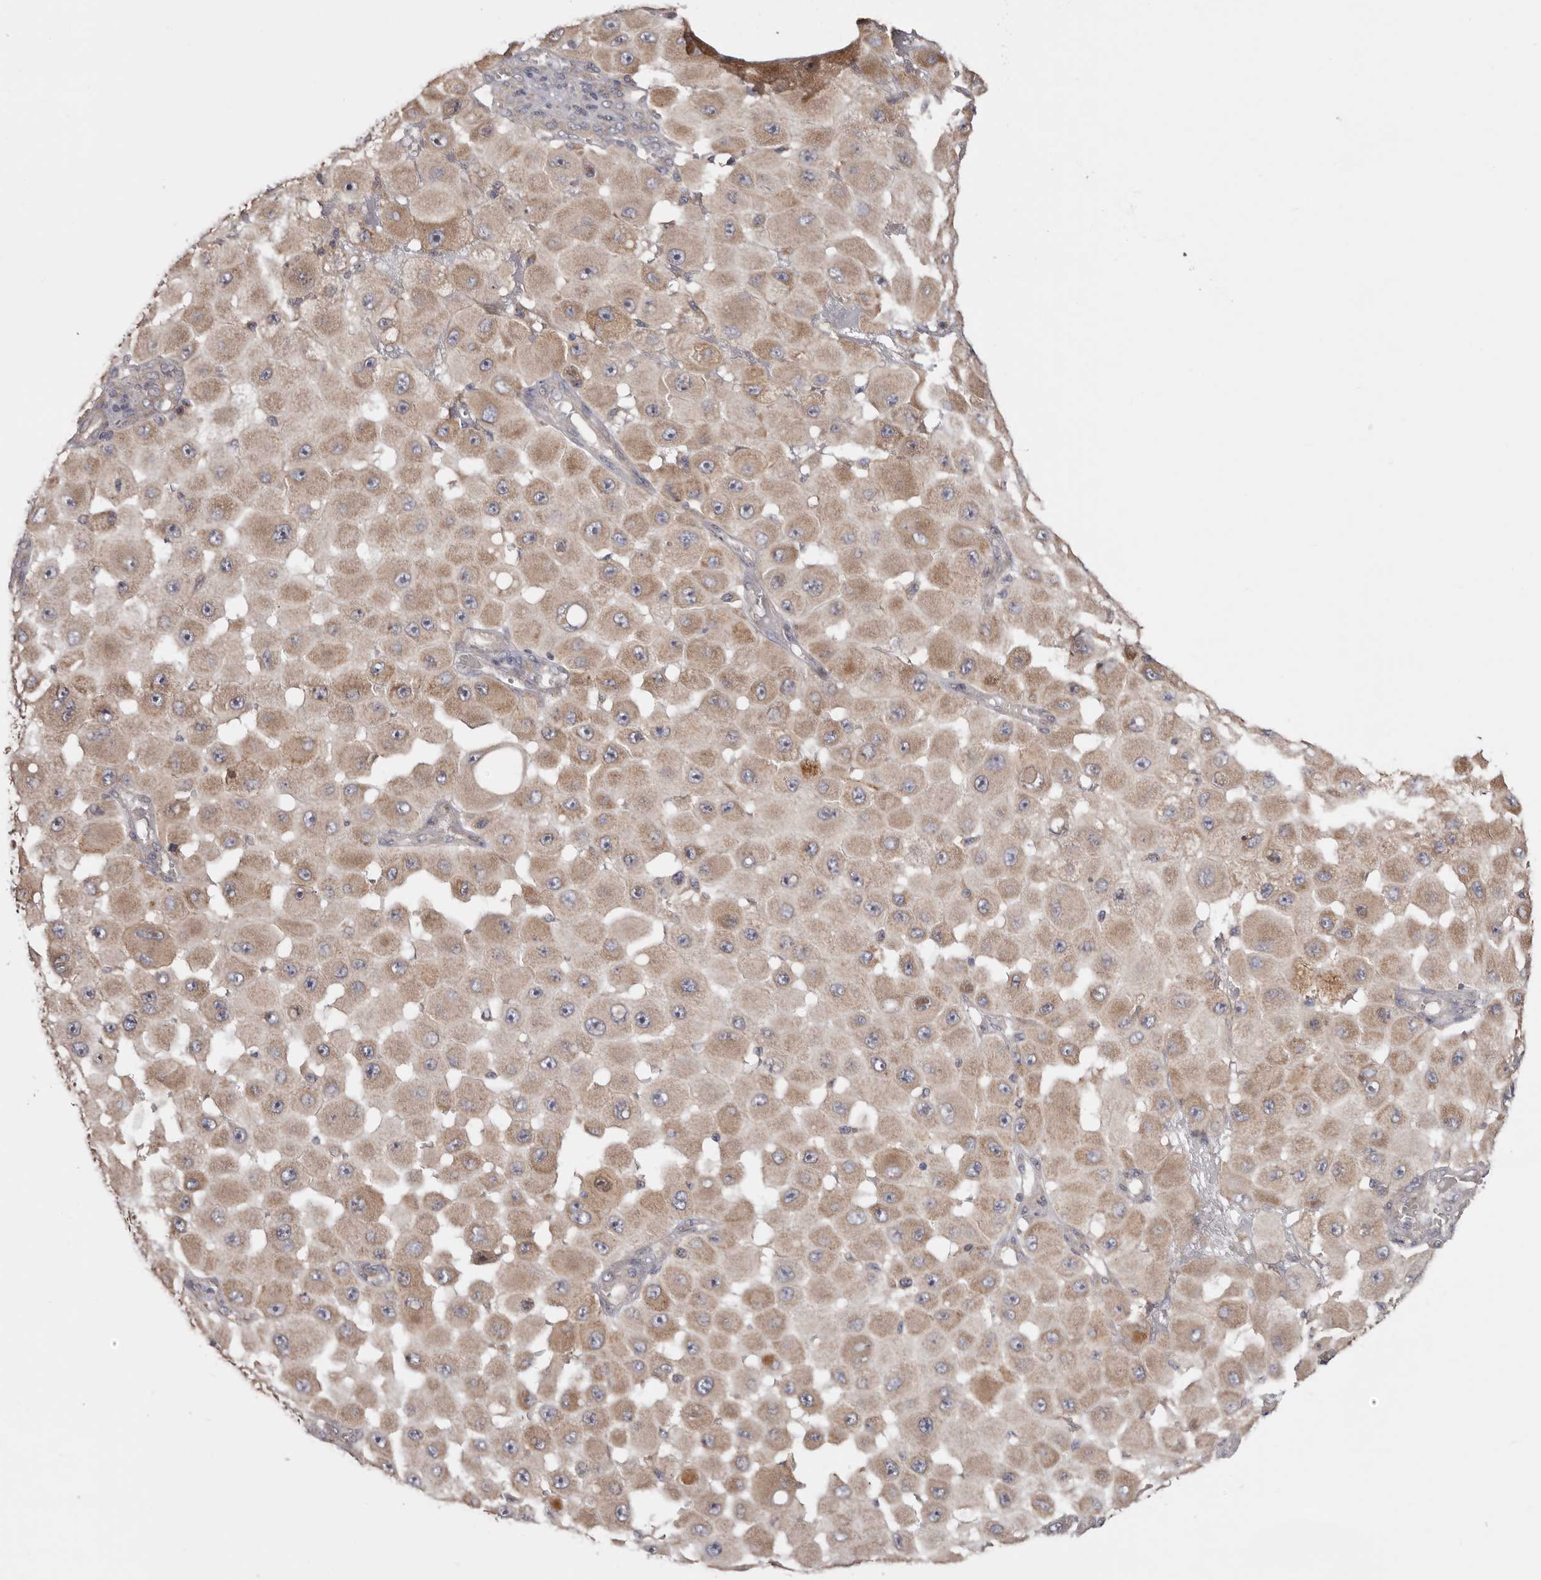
{"staining": {"intensity": "weak", "quantity": ">75%", "location": "cytoplasmic/membranous"}, "tissue": "melanoma", "cell_type": "Tumor cells", "image_type": "cancer", "snomed": [{"axis": "morphology", "description": "Malignant melanoma, NOS"}, {"axis": "topography", "description": "Skin"}], "caption": "There is low levels of weak cytoplasmic/membranous staining in tumor cells of melanoma, as demonstrated by immunohistochemical staining (brown color).", "gene": "TMUB1", "patient": {"sex": "female", "age": 81}}